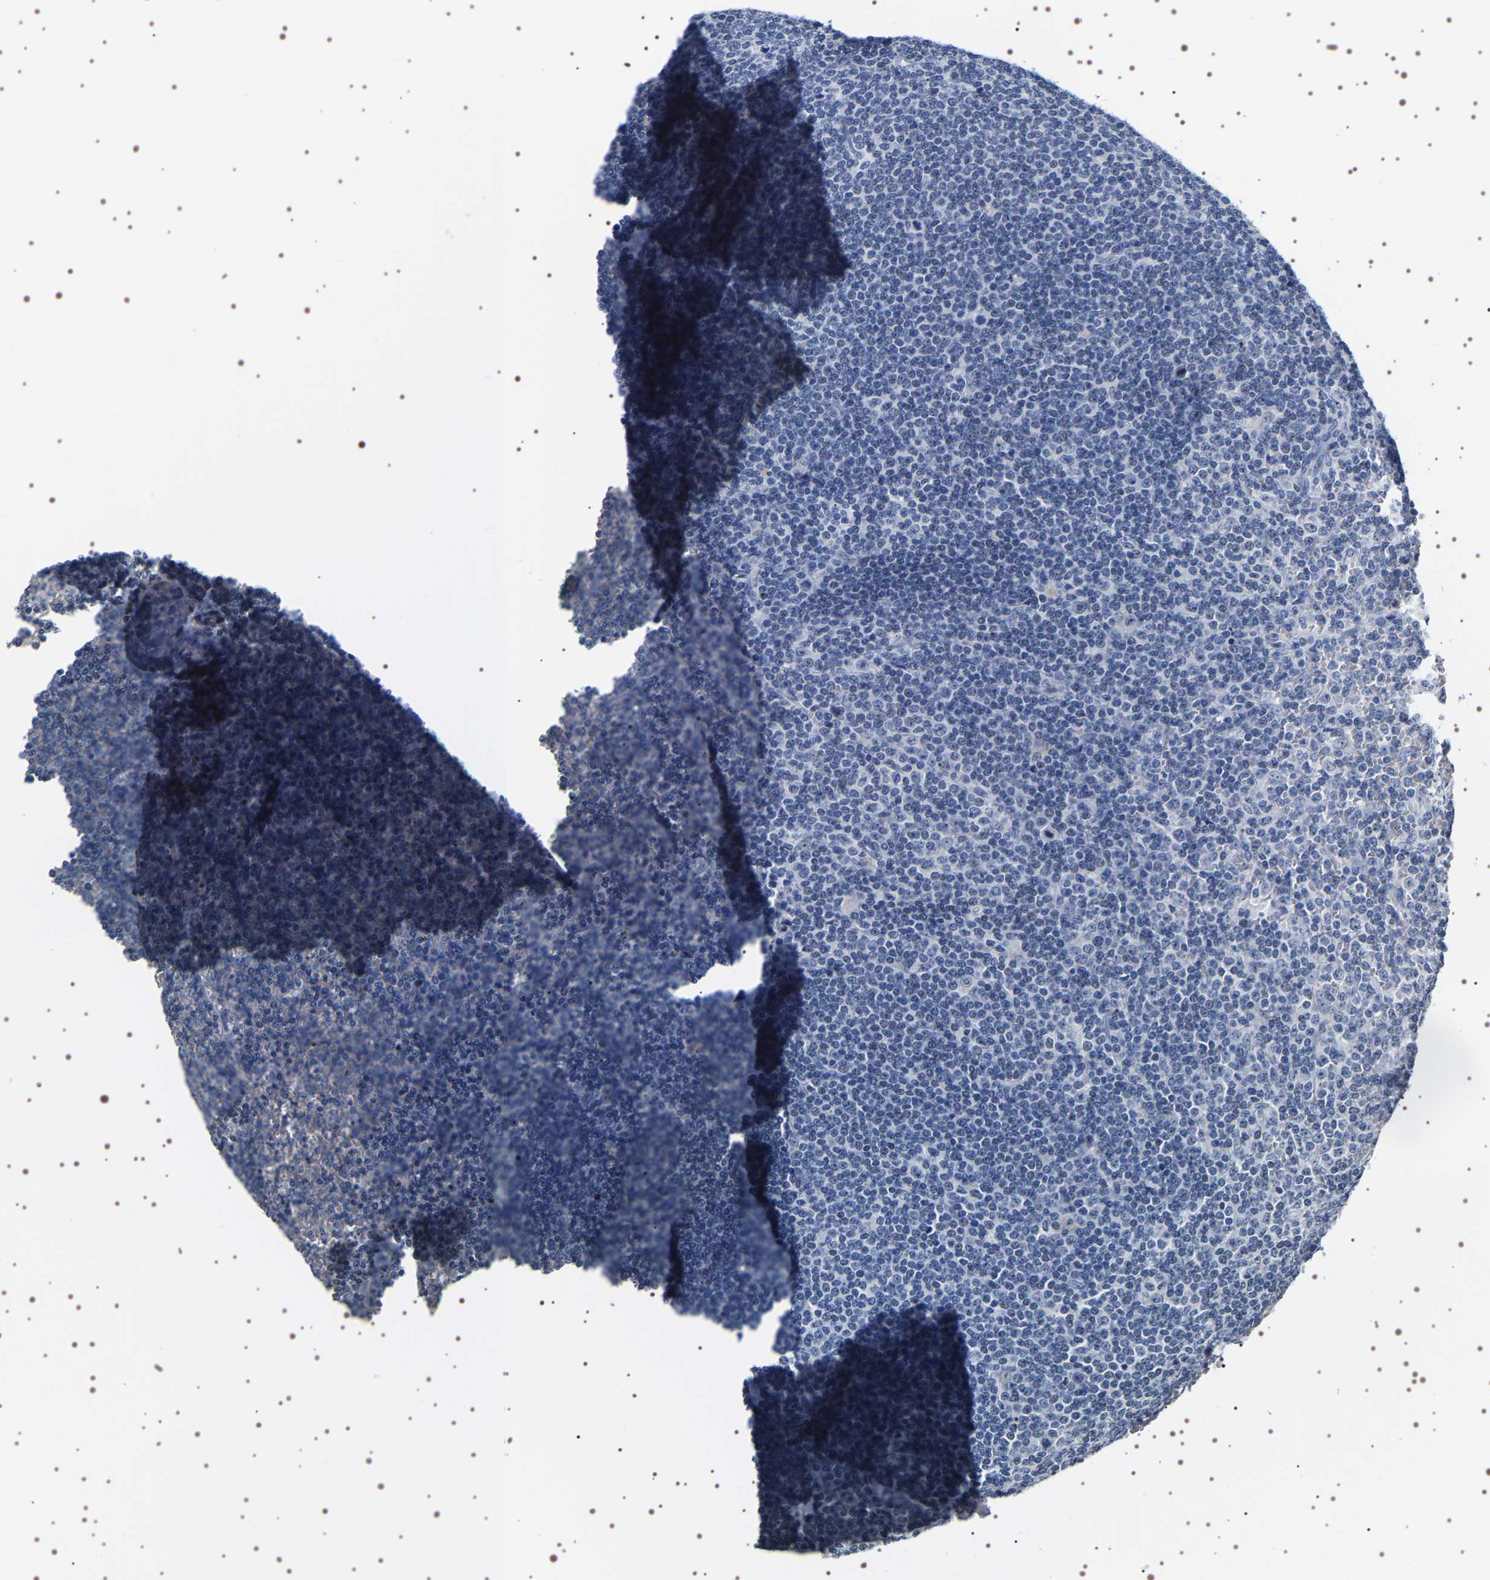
{"staining": {"intensity": "negative", "quantity": "none", "location": "none"}, "tissue": "lymphoma", "cell_type": "Tumor cells", "image_type": "cancer", "snomed": [{"axis": "morphology", "description": "Malignant lymphoma, non-Hodgkin's type, Low grade"}, {"axis": "topography", "description": "Spleen"}], "caption": "Immunohistochemical staining of malignant lymphoma, non-Hodgkin's type (low-grade) exhibits no significant staining in tumor cells.", "gene": "UBQLN3", "patient": {"sex": "female", "age": 19}}